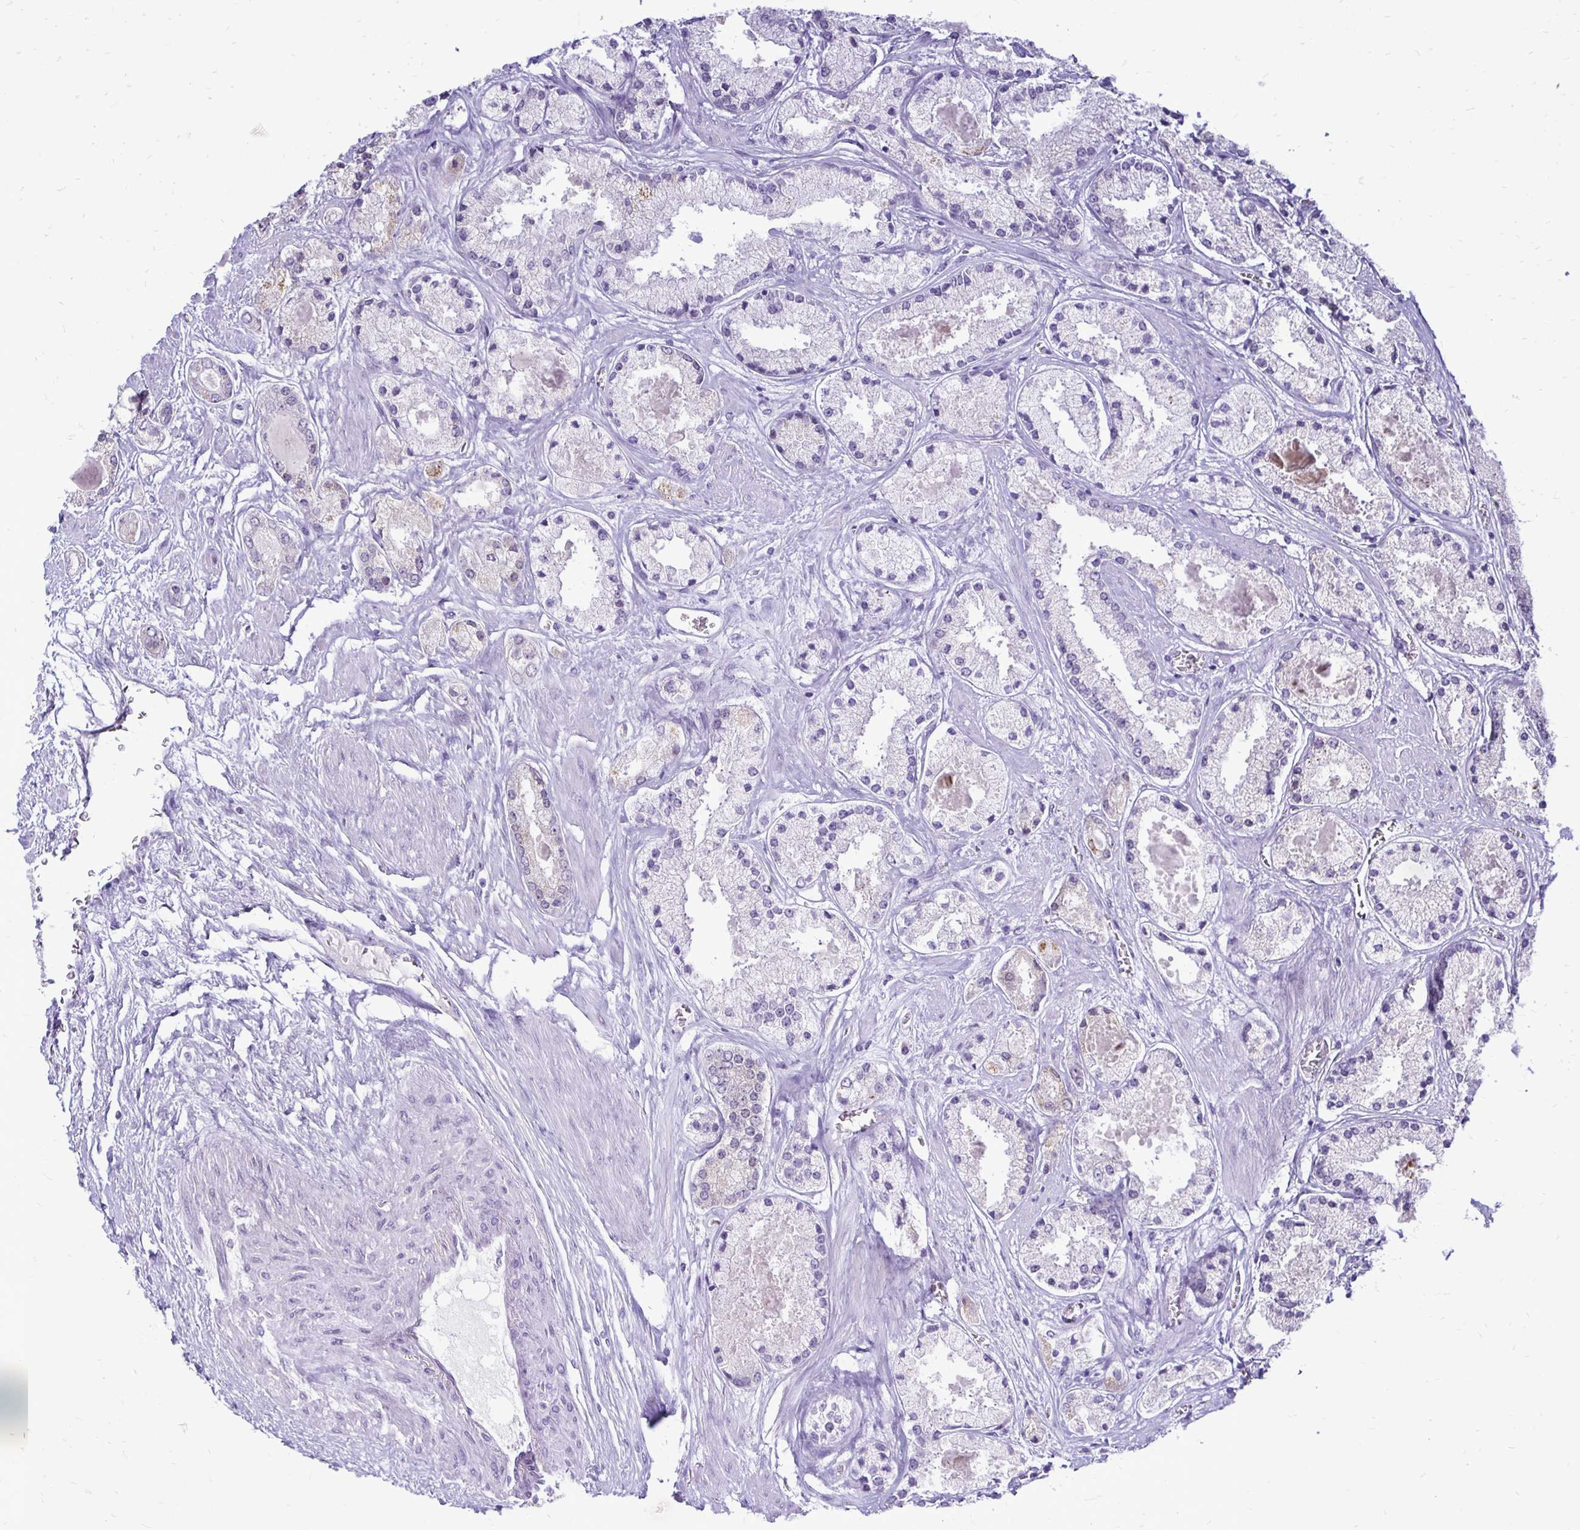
{"staining": {"intensity": "negative", "quantity": "none", "location": "none"}, "tissue": "prostate cancer", "cell_type": "Tumor cells", "image_type": "cancer", "snomed": [{"axis": "morphology", "description": "Adenocarcinoma, High grade"}, {"axis": "topography", "description": "Prostate"}], "caption": "DAB (3,3'-diaminobenzidine) immunohistochemical staining of human high-grade adenocarcinoma (prostate) exhibits no significant staining in tumor cells.", "gene": "EPYC", "patient": {"sex": "male", "age": 67}}